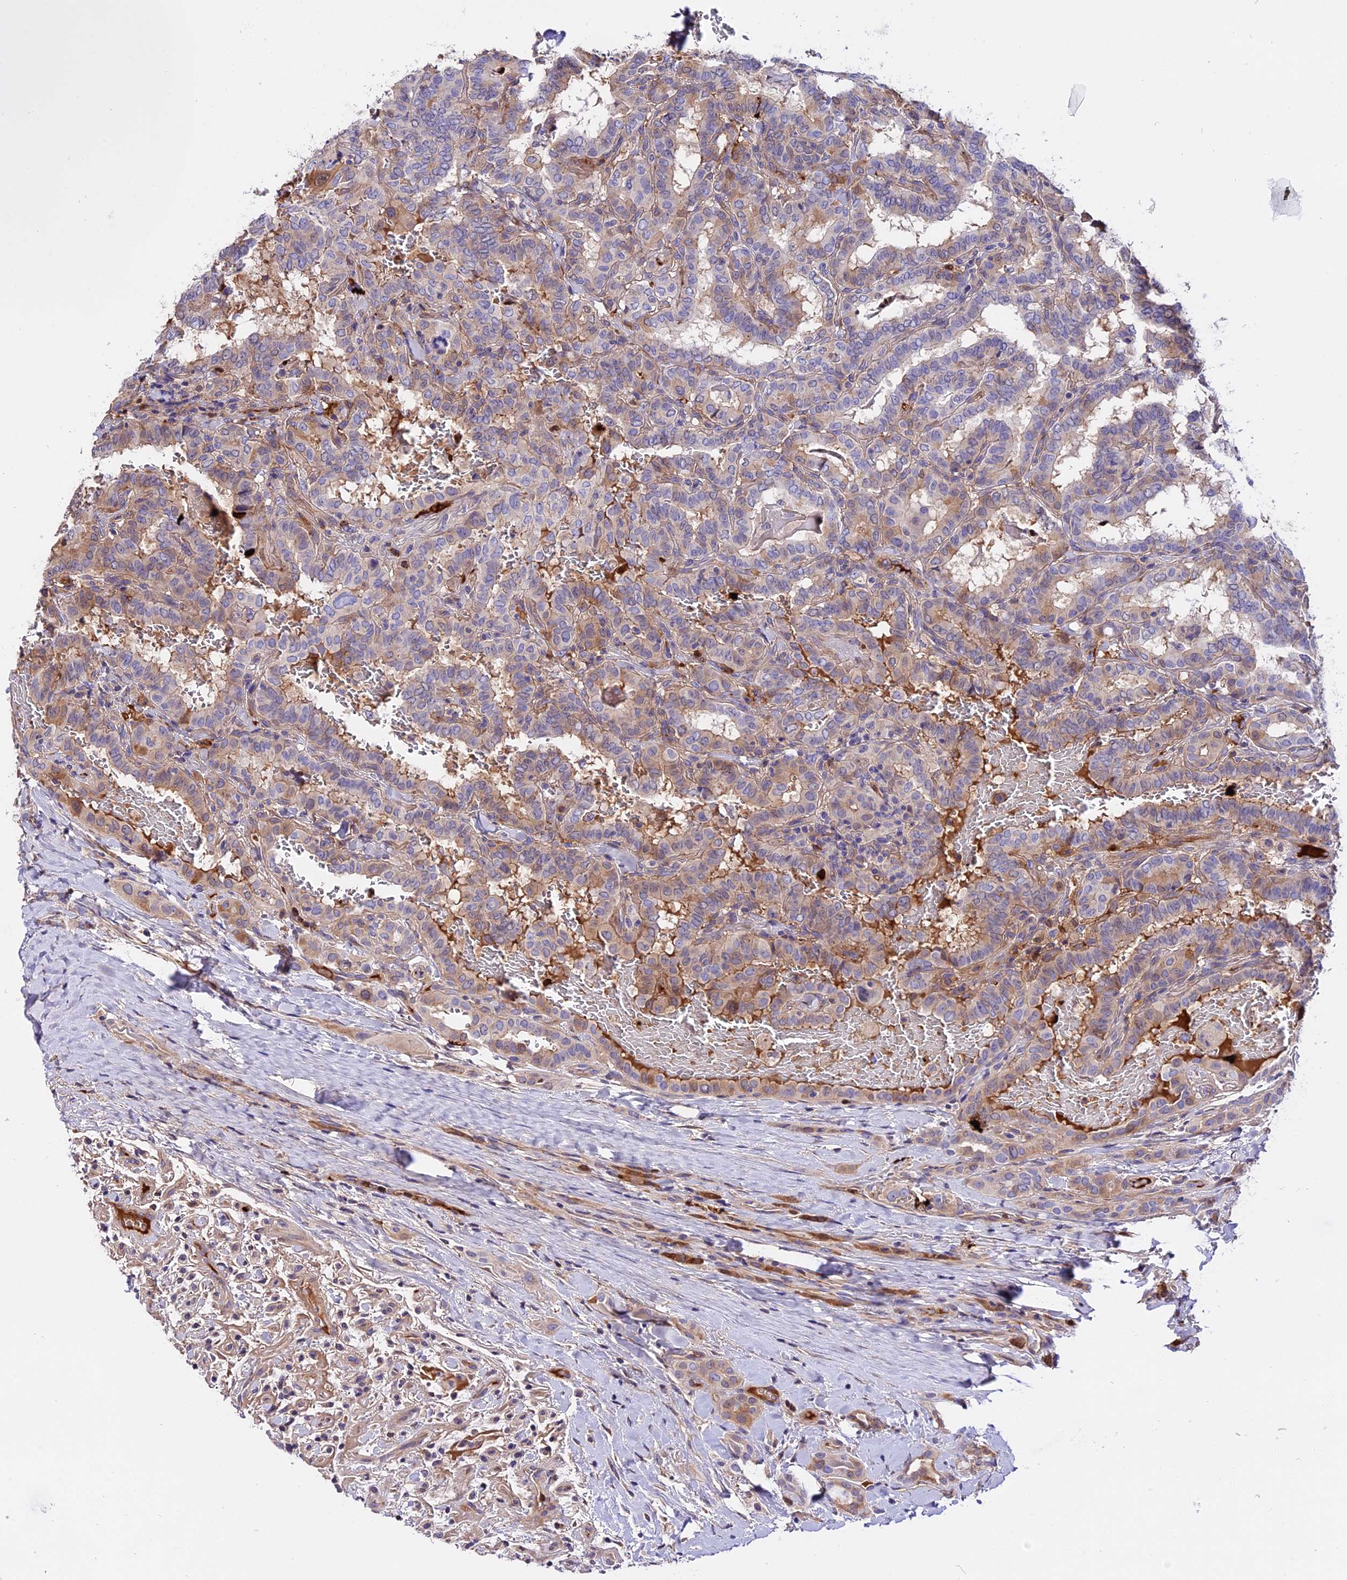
{"staining": {"intensity": "moderate", "quantity": "<25%", "location": "cytoplasmic/membranous"}, "tissue": "thyroid cancer", "cell_type": "Tumor cells", "image_type": "cancer", "snomed": [{"axis": "morphology", "description": "Papillary adenocarcinoma, NOS"}, {"axis": "topography", "description": "Thyroid gland"}], "caption": "Immunohistochemistry (IHC) photomicrograph of neoplastic tissue: thyroid cancer stained using immunohistochemistry (IHC) displays low levels of moderate protein expression localized specifically in the cytoplasmic/membranous of tumor cells, appearing as a cytoplasmic/membranous brown color.", "gene": "MAP3K7CL", "patient": {"sex": "female", "age": 72}}